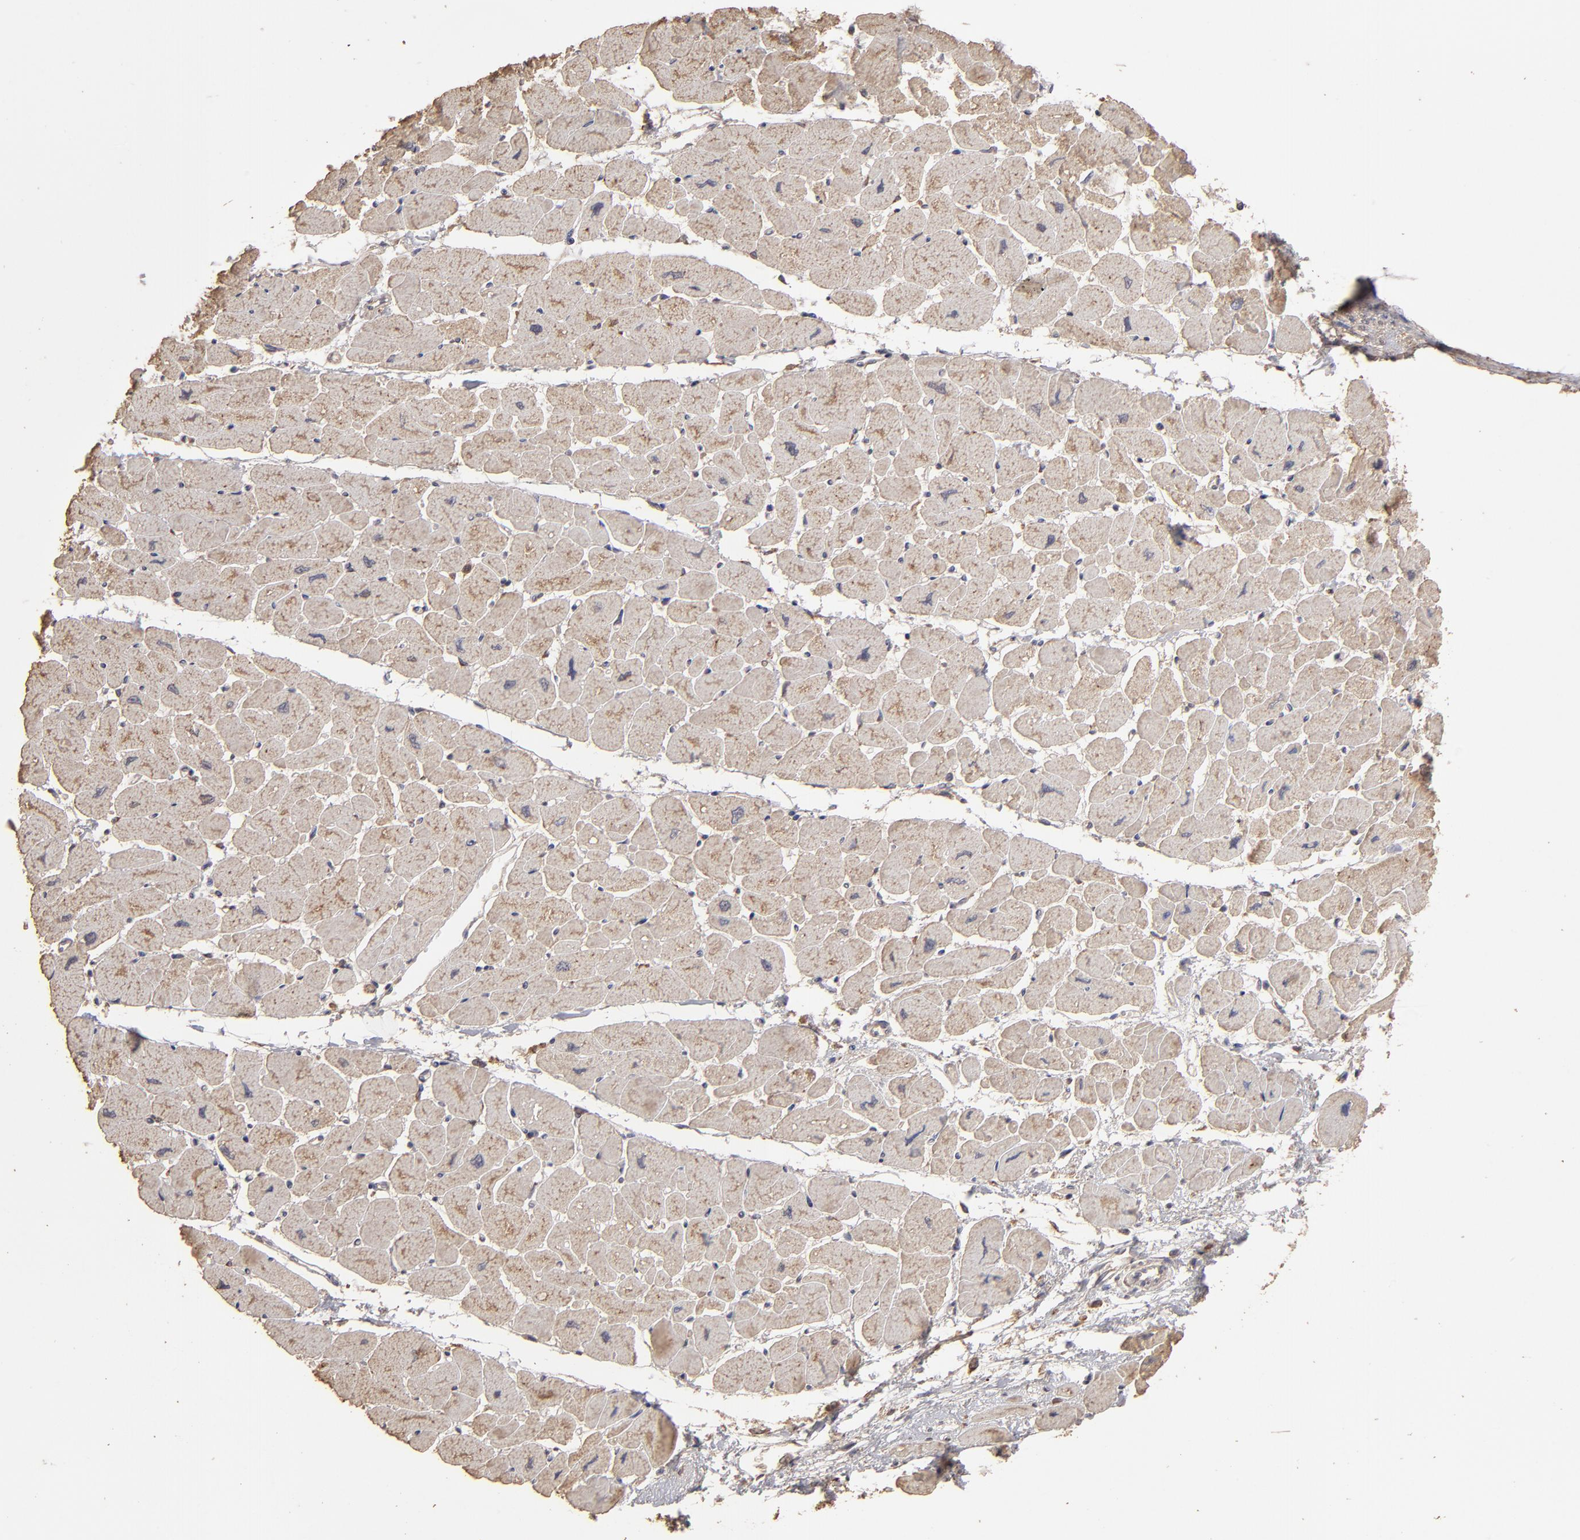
{"staining": {"intensity": "weak", "quantity": ">75%", "location": "cytoplasmic/membranous"}, "tissue": "heart muscle", "cell_type": "Cardiomyocytes", "image_type": "normal", "snomed": [{"axis": "morphology", "description": "Normal tissue, NOS"}, {"axis": "topography", "description": "Heart"}], "caption": "This micrograph displays IHC staining of normal heart muscle, with low weak cytoplasmic/membranous staining in about >75% of cardiomyocytes.", "gene": "MMP2", "patient": {"sex": "female", "age": 54}}